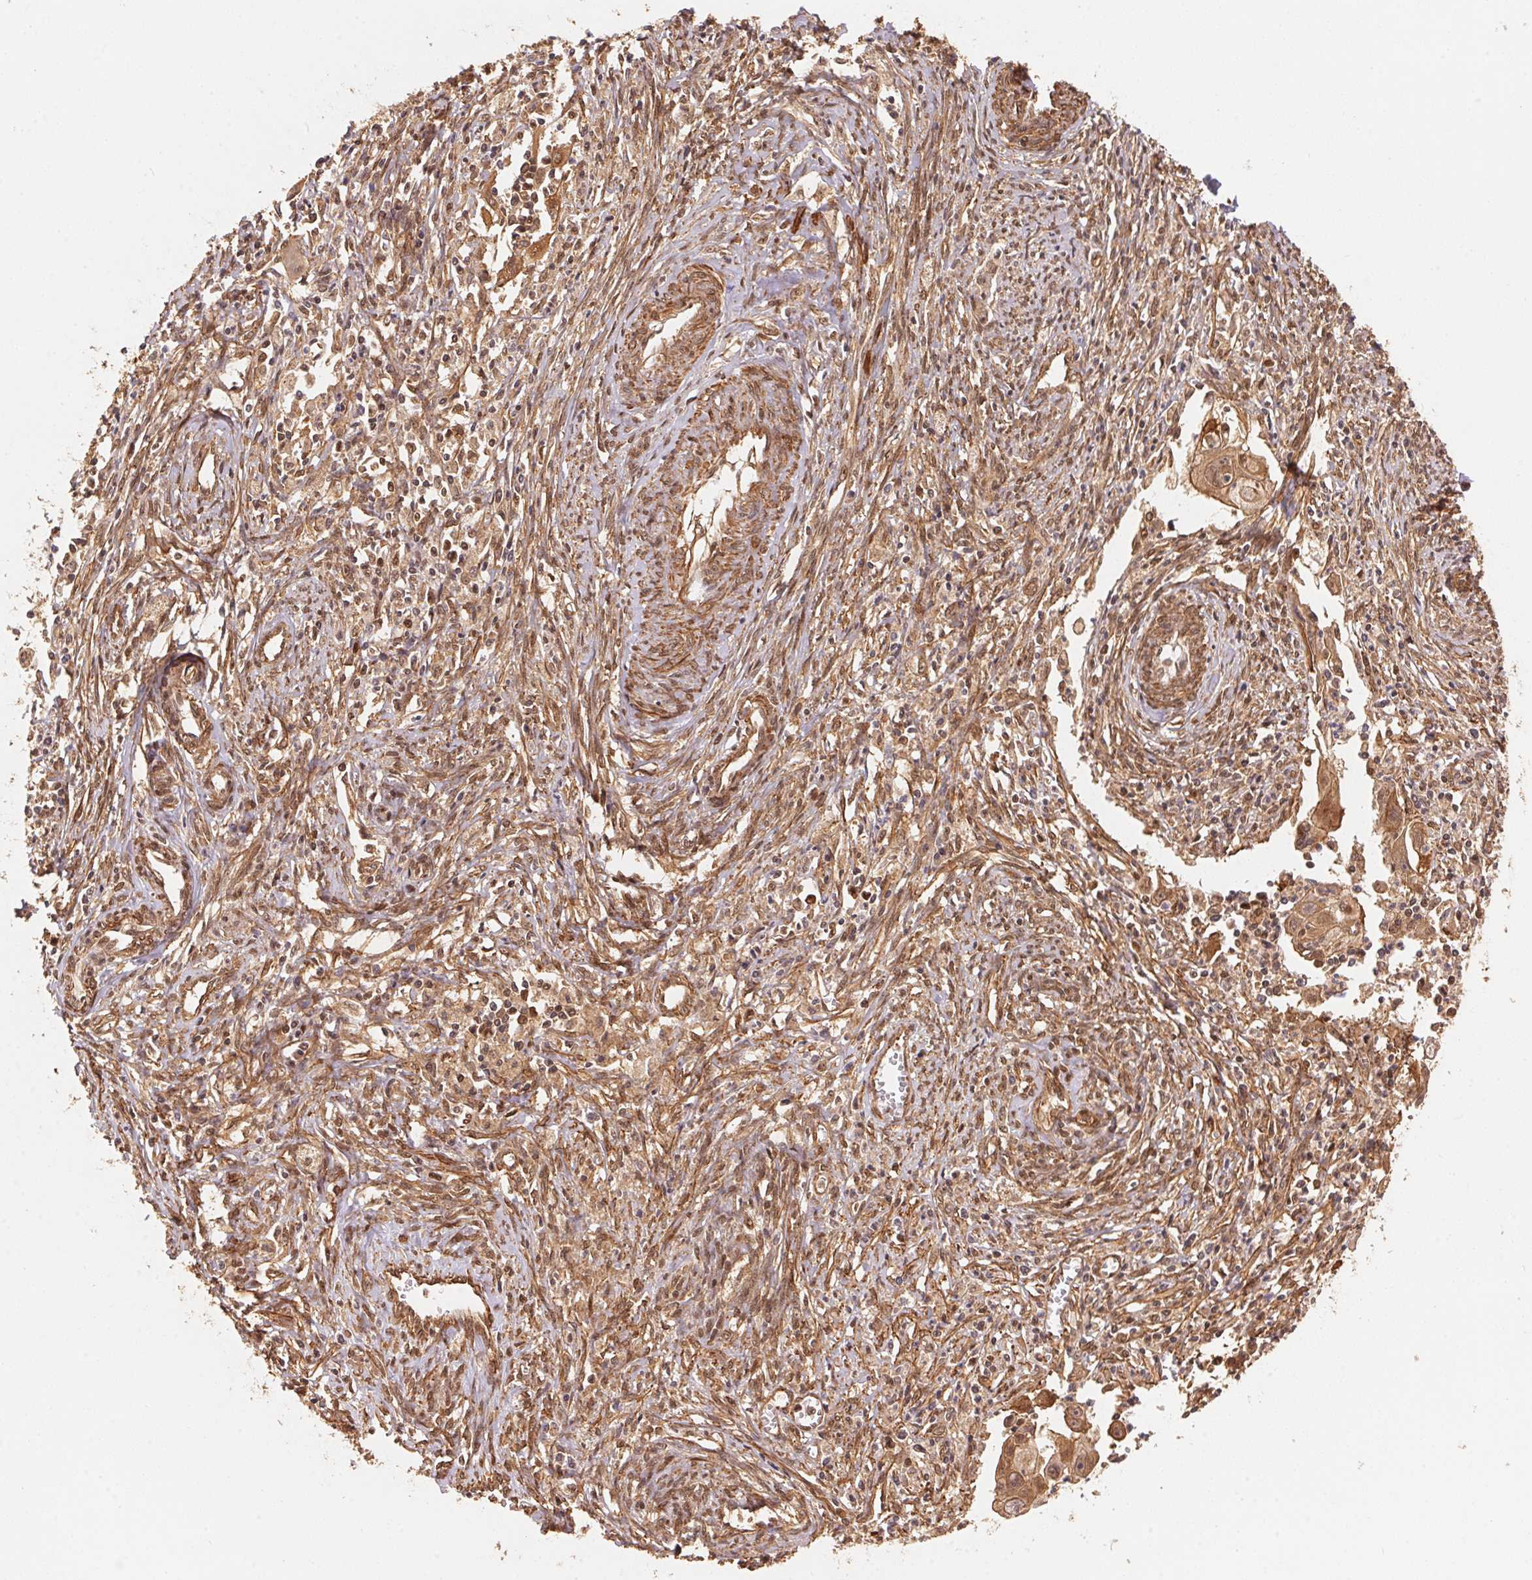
{"staining": {"intensity": "moderate", "quantity": ">75%", "location": "cytoplasmic/membranous,nuclear"}, "tissue": "cervical cancer", "cell_type": "Tumor cells", "image_type": "cancer", "snomed": [{"axis": "morphology", "description": "Squamous cell carcinoma, NOS"}, {"axis": "topography", "description": "Cervix"}], "caption": "Moderate cytoplasmic/membranous and nuclear positivity for a protein is seen in about >75% of tumor cells of cervical cancer using IHC.", "gene": "TNIP2", "patient": {"sex": "female", "age": 30}}